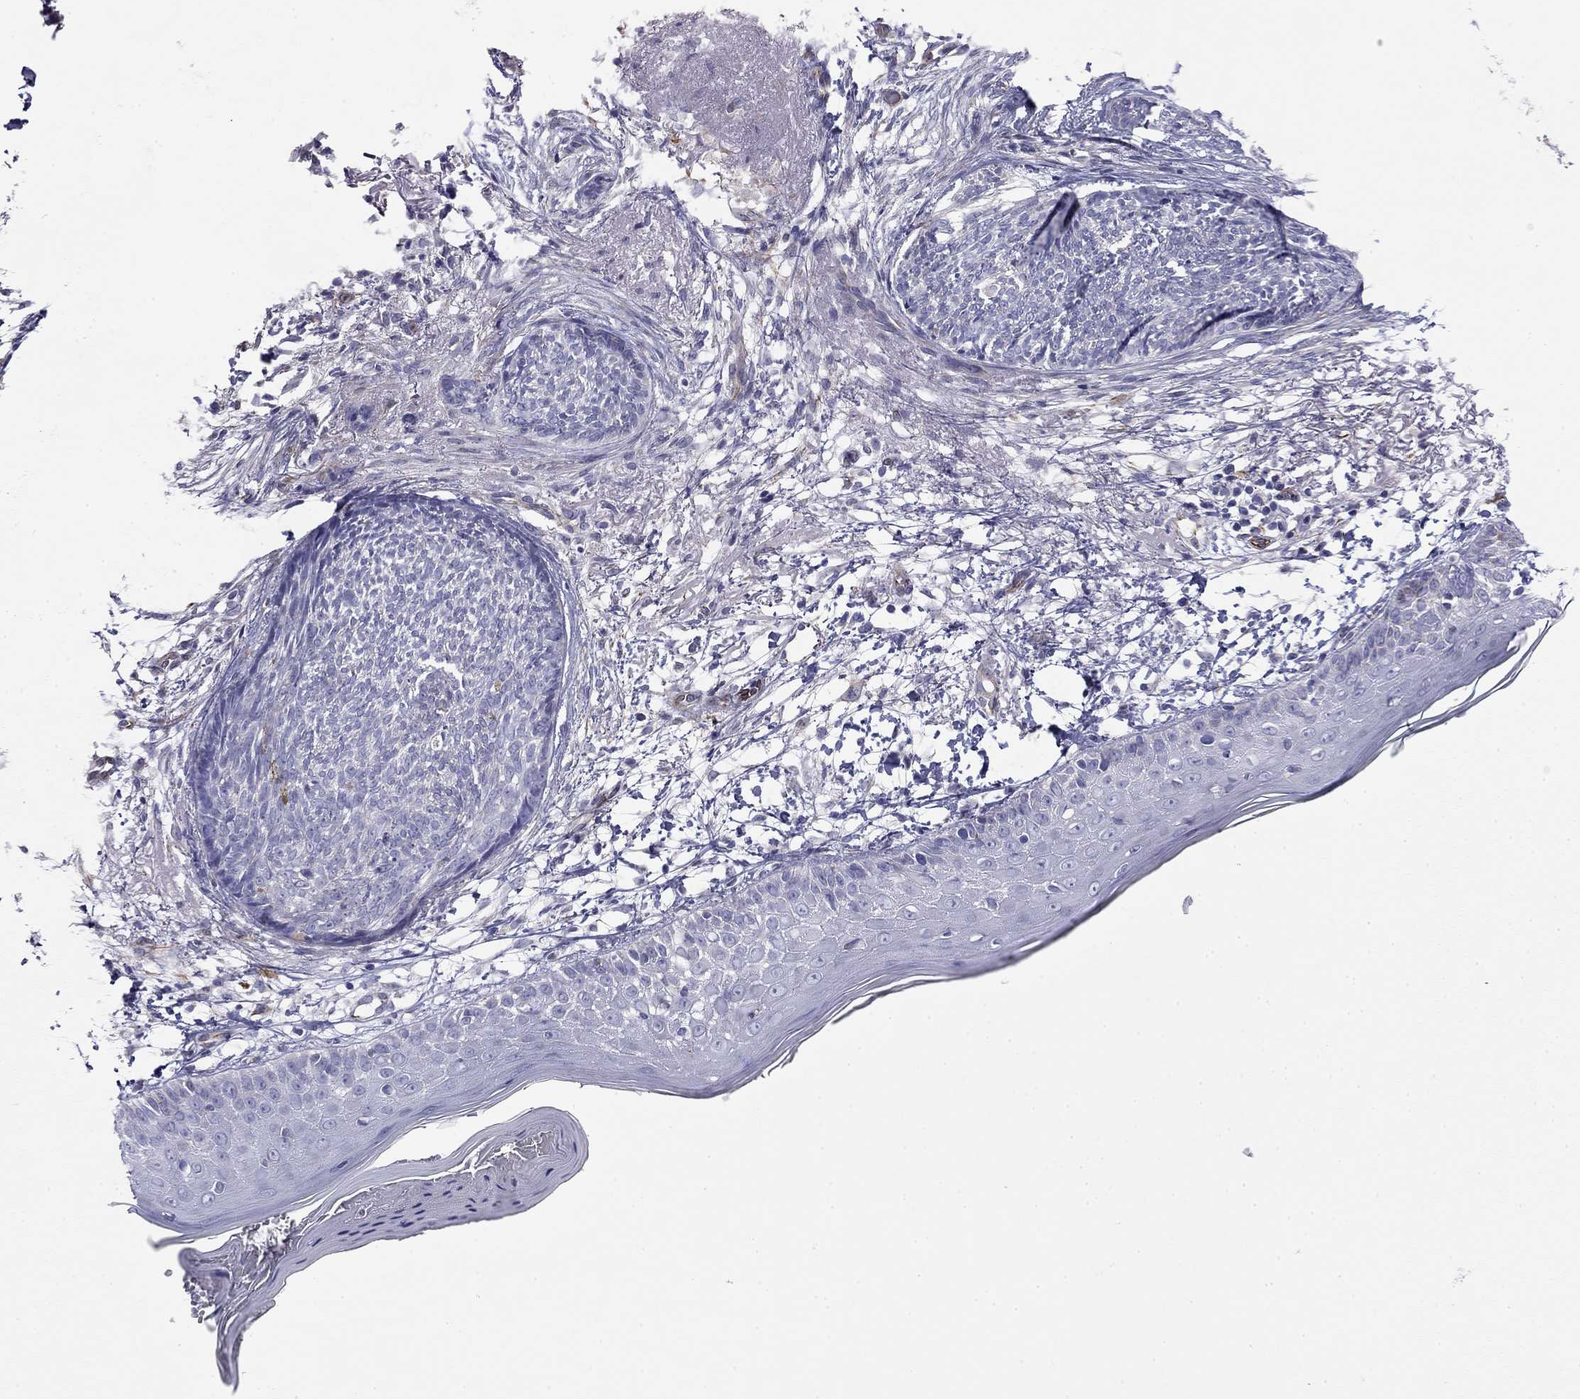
{"staining": {"intensity": "negative", "quantity": "none", "location": "none"}, "tissue": "skin cancer", "cell_type": "Tumor cells", "image_type": "cancer", "snomed": [{"axis": "morphology", "description": "Normal tissue, NOS"}, {"axis": "morphology", "description": "Basal cell carcinoma"}, {"axis": "topography", "description": "Skin"}], "caption": "There is no significant positivity in tumor cells of basal cell carcinoma (skin).", "gene": "RTL1", "patient": {"sex": "male", "age": 84}}